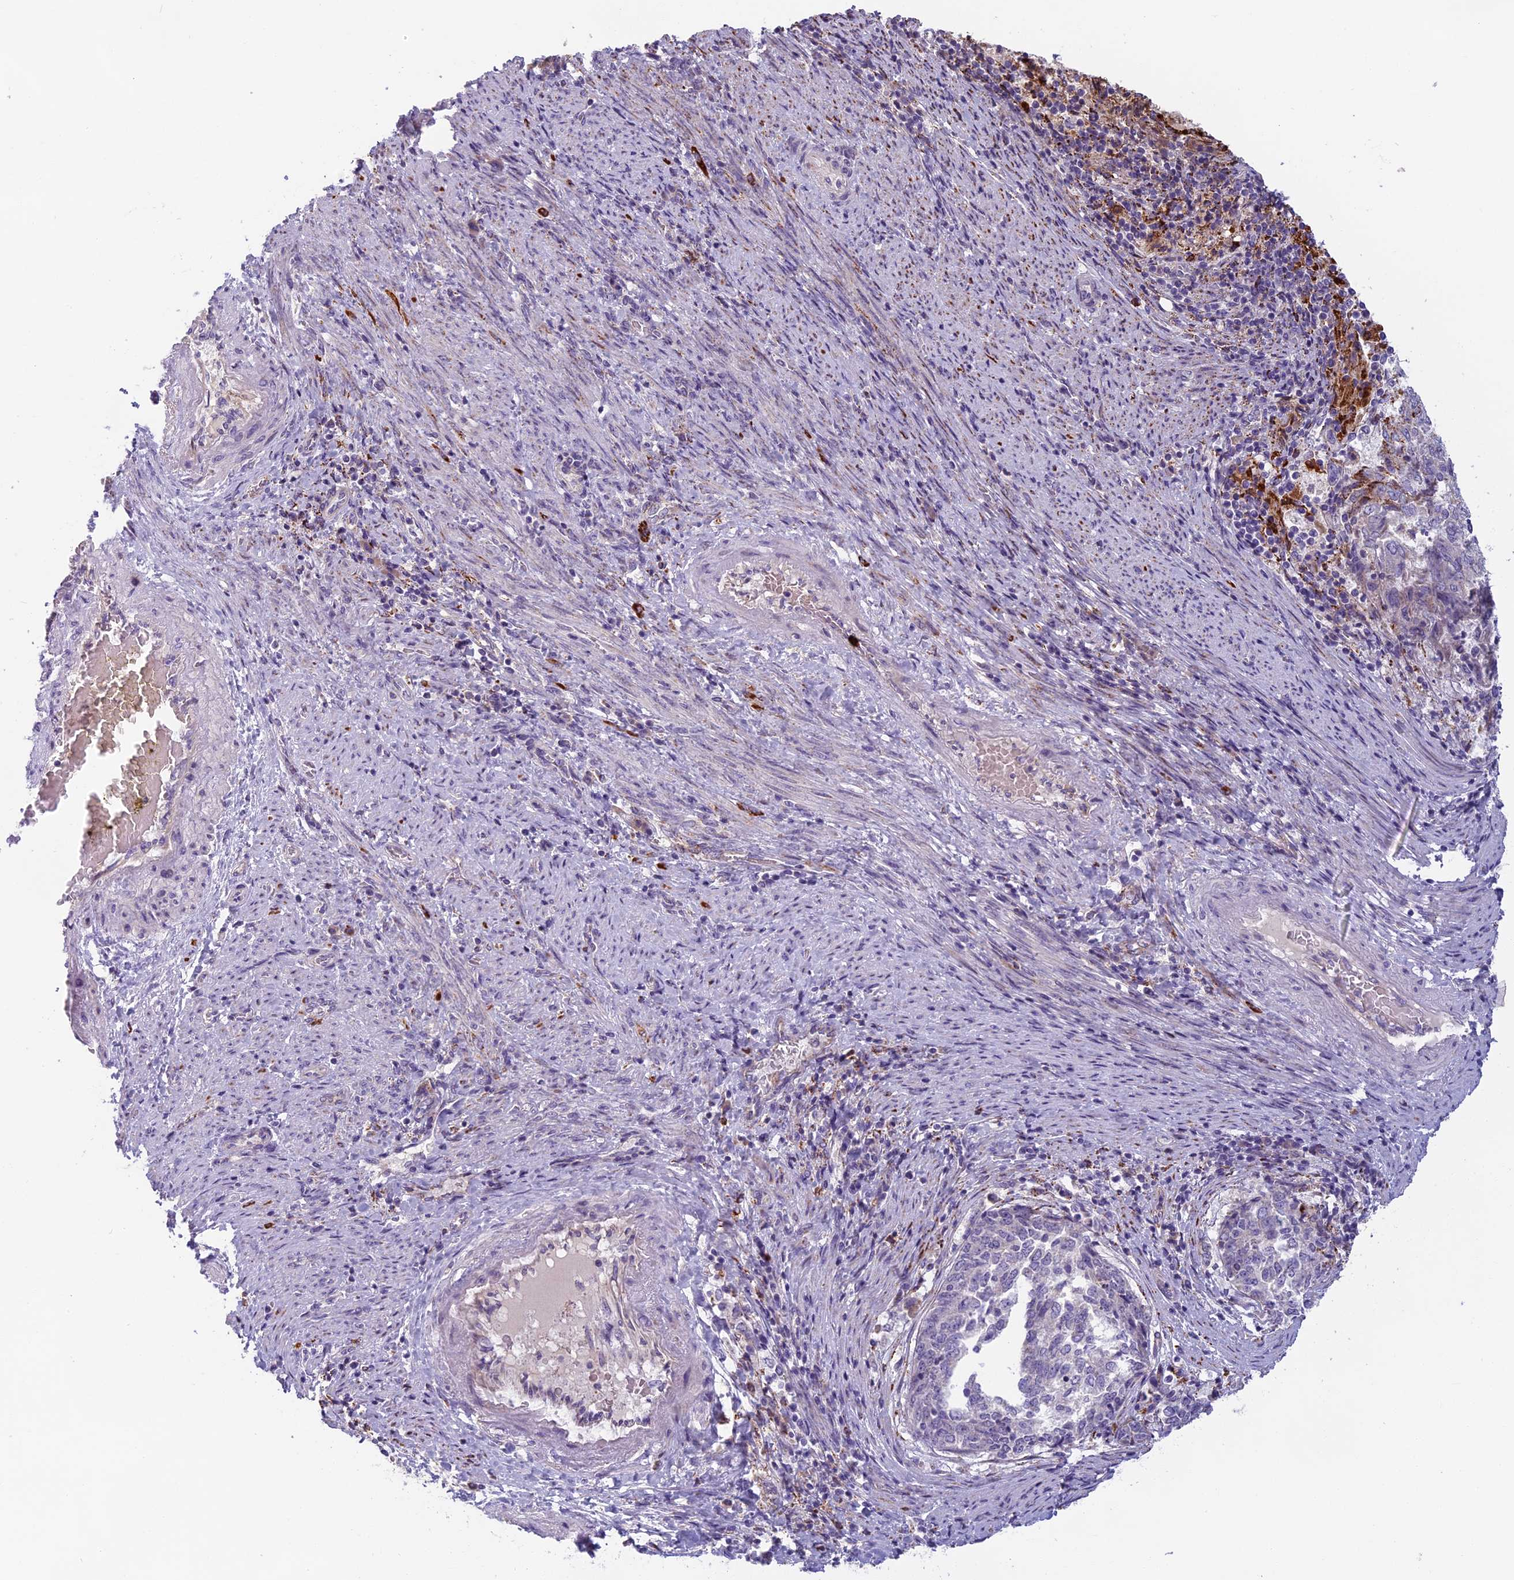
{"staining": {"intensity": "negative", "quantity": "none", "location": "none"}, "tissue": "endometrial cancer", "cell_type": "Tumor cells", "image_type": "cancer", "snomed": [{"axis": "morphology", "description": "Adenocarcinoma, NOS"}, {"axis": "topography", "description": "Endometrium"}], "caption": "This histopathology image is of endometrial cancer (adenocarcinoma) stained with immunohistochemistry to label a protein in brown with the nuclei are counter-stained blue. There is no staining in tumor cells.", "gene": "SEMA7A", "patient": {"sex": "female", "age": 80}}